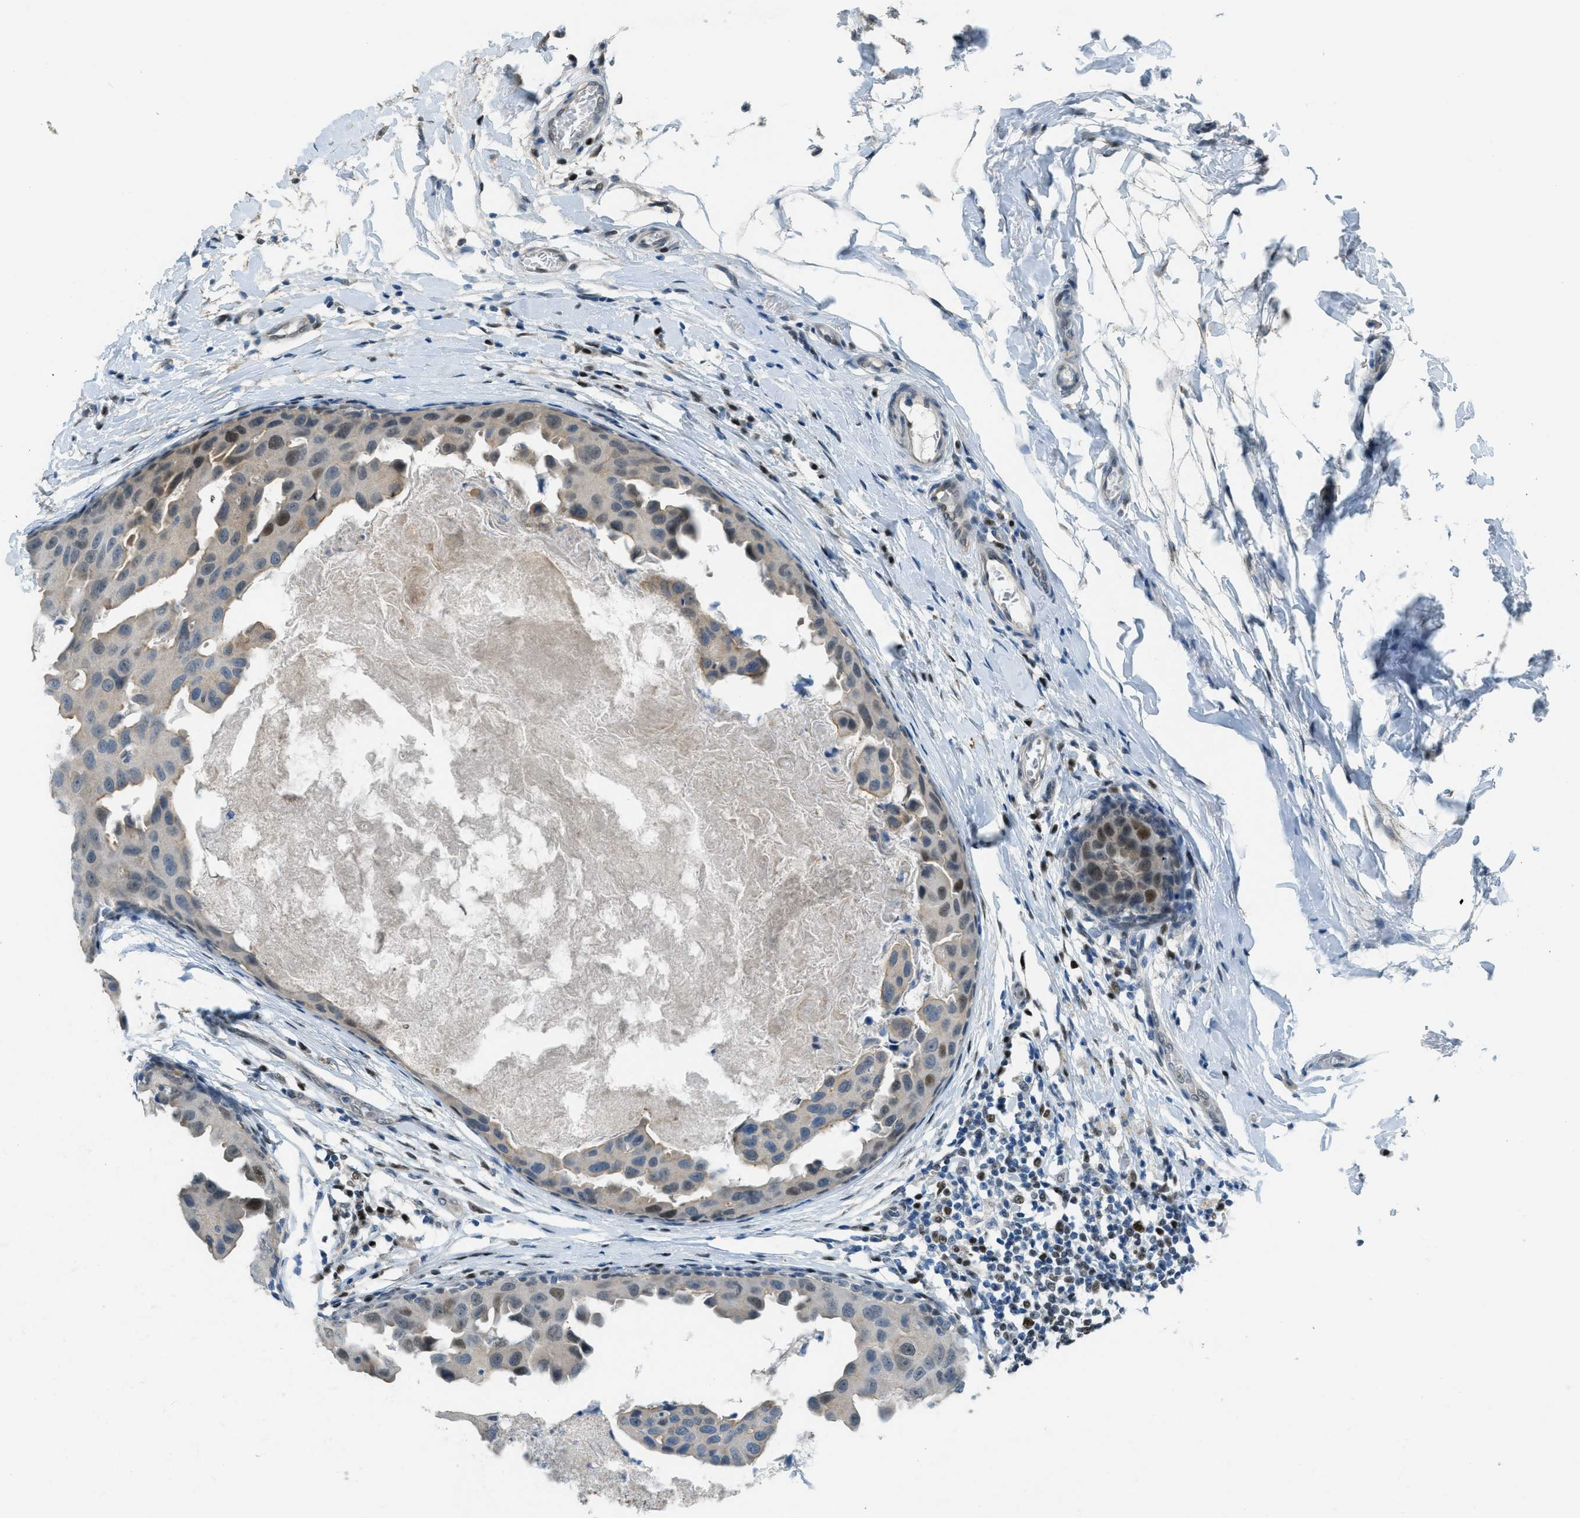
{"staining": {"intensity": "weak", "quantity": ">75%", "location": "cytoplasmic/membranous,nuclear"}, "tissue": "breast cancer", "cell_type": "Tumor cells", "image_type": "cancer", "snomed": [{"axis": "morphology", "description": "Duct carcinoma"}, {"axis": "topography", "description": "Breast"}], "caption": "Immunohistochemistry (IHC) photomicrograph of neoplastic tissue: breast cancer stained using IHC reveals low levels of weak protein expression localized specifically in the cytoplasmic/membranous and nuclear of tumor cells, appearing as a cytoplasmic/membranous and nuclear brown color.", "gene": "TCF3", "patient": {"sex": "female", "age": 27}}